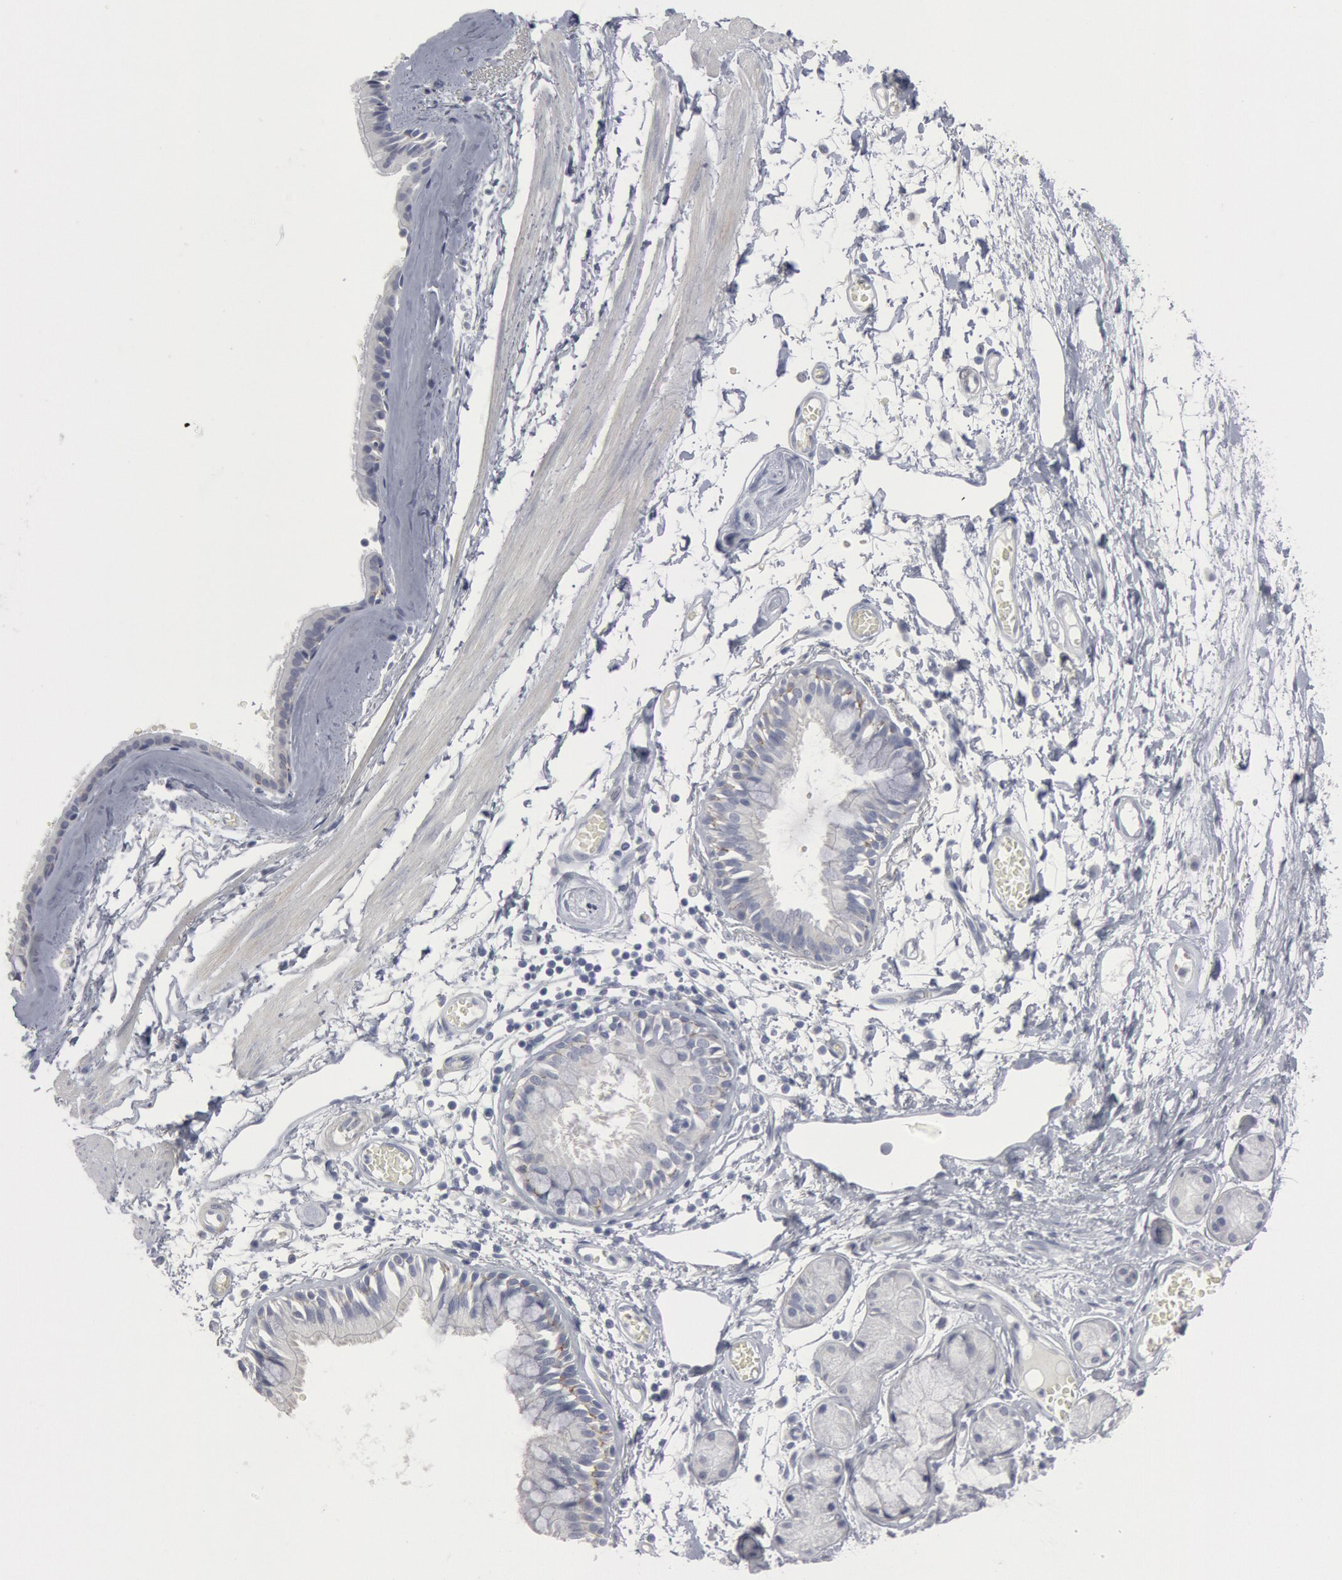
{"staining": {"intensity": "negative", "quantity": "none", "location": "none"}, "tissue": "bronchus", "cell_type": "Respiratory epithelial cells", "image_type": "normal", "snomed": [{"axis": "morphology", "description": "Normal tissue, NOS"}, {"axis": "topography", "description": "Bronchus"}, {"axis": "topography", "description": "Lung"}], "caption": "IHC micrograph of unremarkable human bronchus stained for a protein (brown), which exhibits no expression in respiratory epithelial cells.", "gene": "DMC1", "patient": {"sex": "female", "age": 56}}